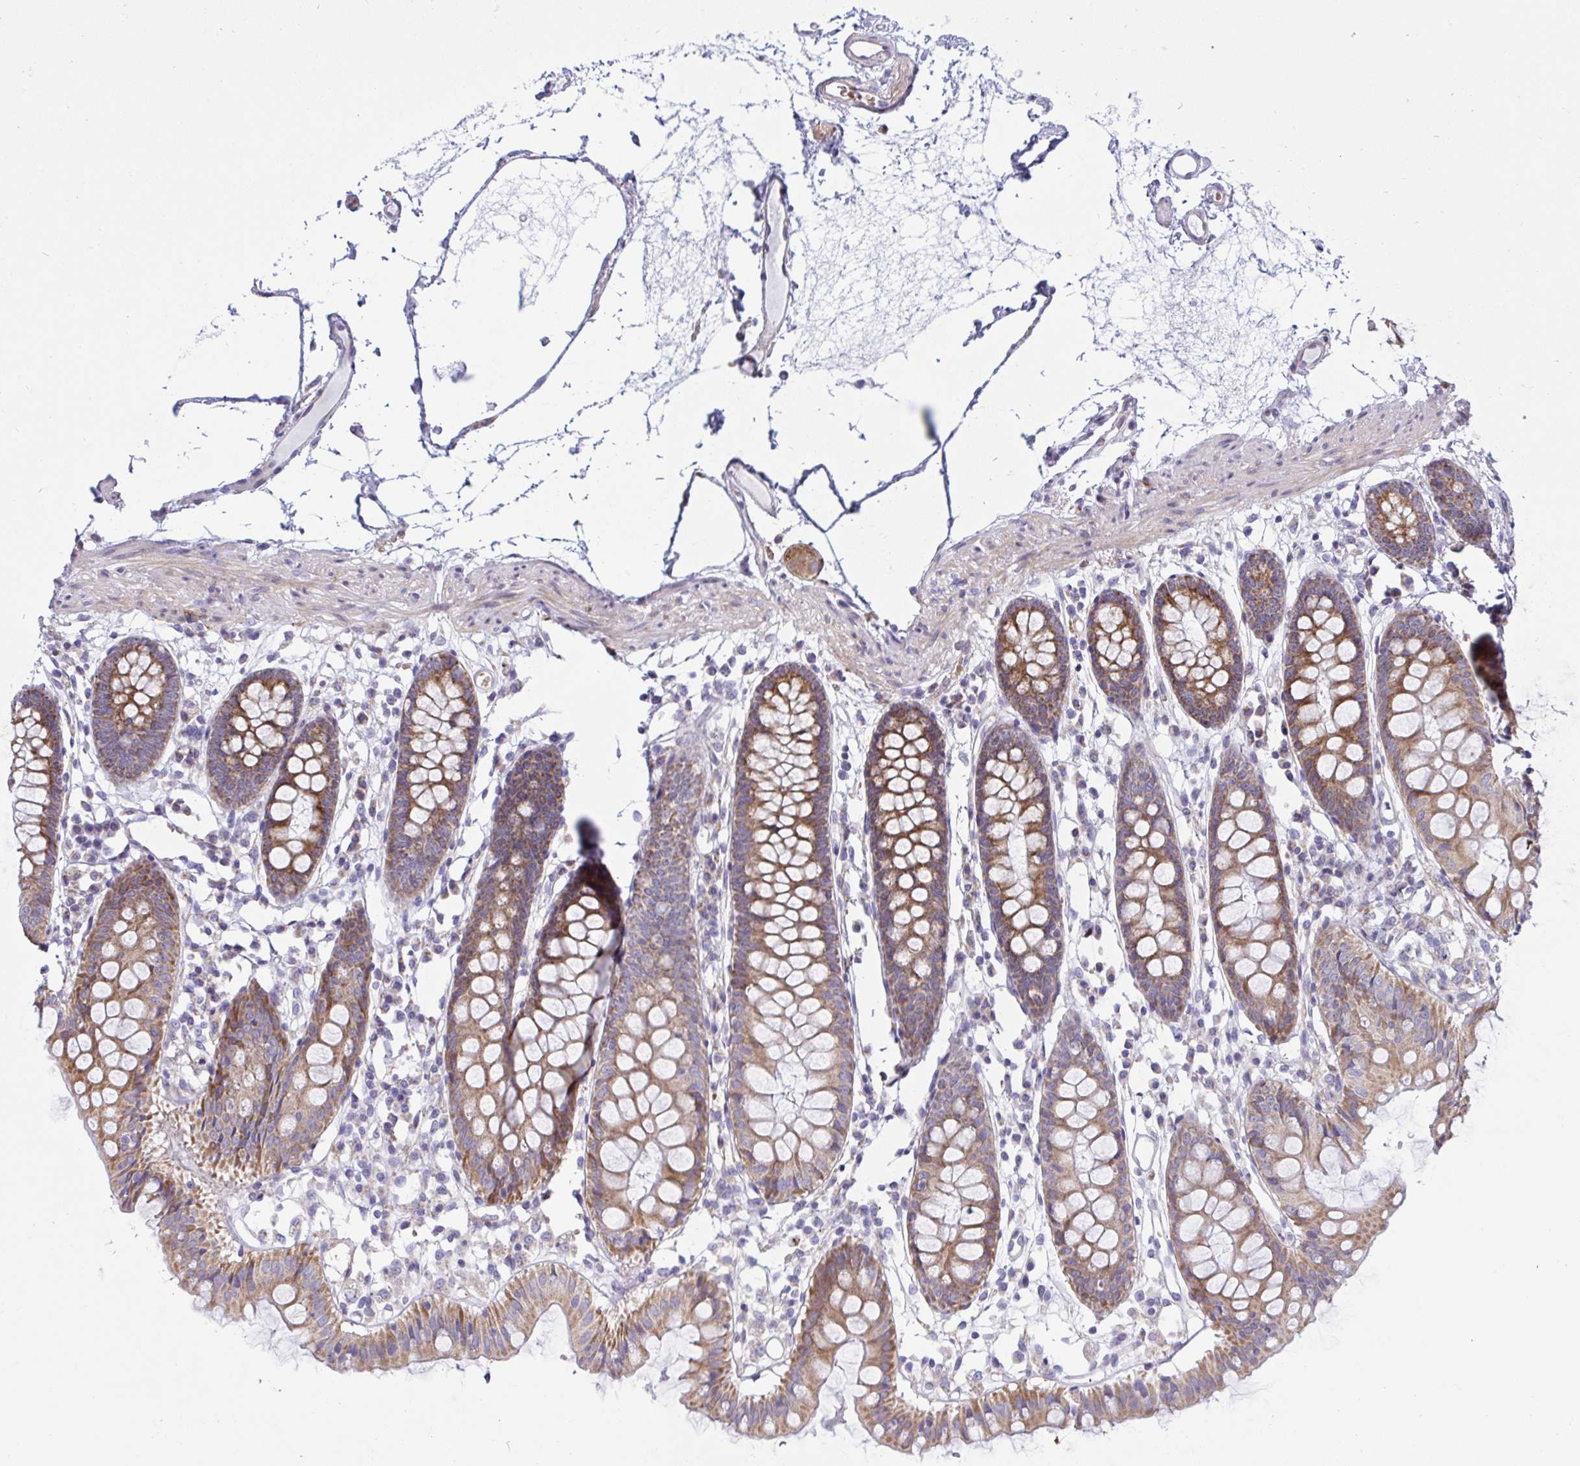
{"staining": {"intensity": "moderate", "quantity": ">75%", "location": "cytoplasmic/membranous"}, "tissue": "colon", "cell_type": "Endothelial cells", "image_type": "normal", "snomed": [{"axis": "morphology", "description": "Normal tissue, NOS"}, {"axis": "topography", "description": "Colon"}], "caption": "The micrograph exhibits immunohistochemical staining of normal colon. There is moderate cytoplasmic/membranous expression is identified in approximately >75% of endothelial cells.", "gene": "NTN1", "patient": {"sex": "female", "age": 84}}